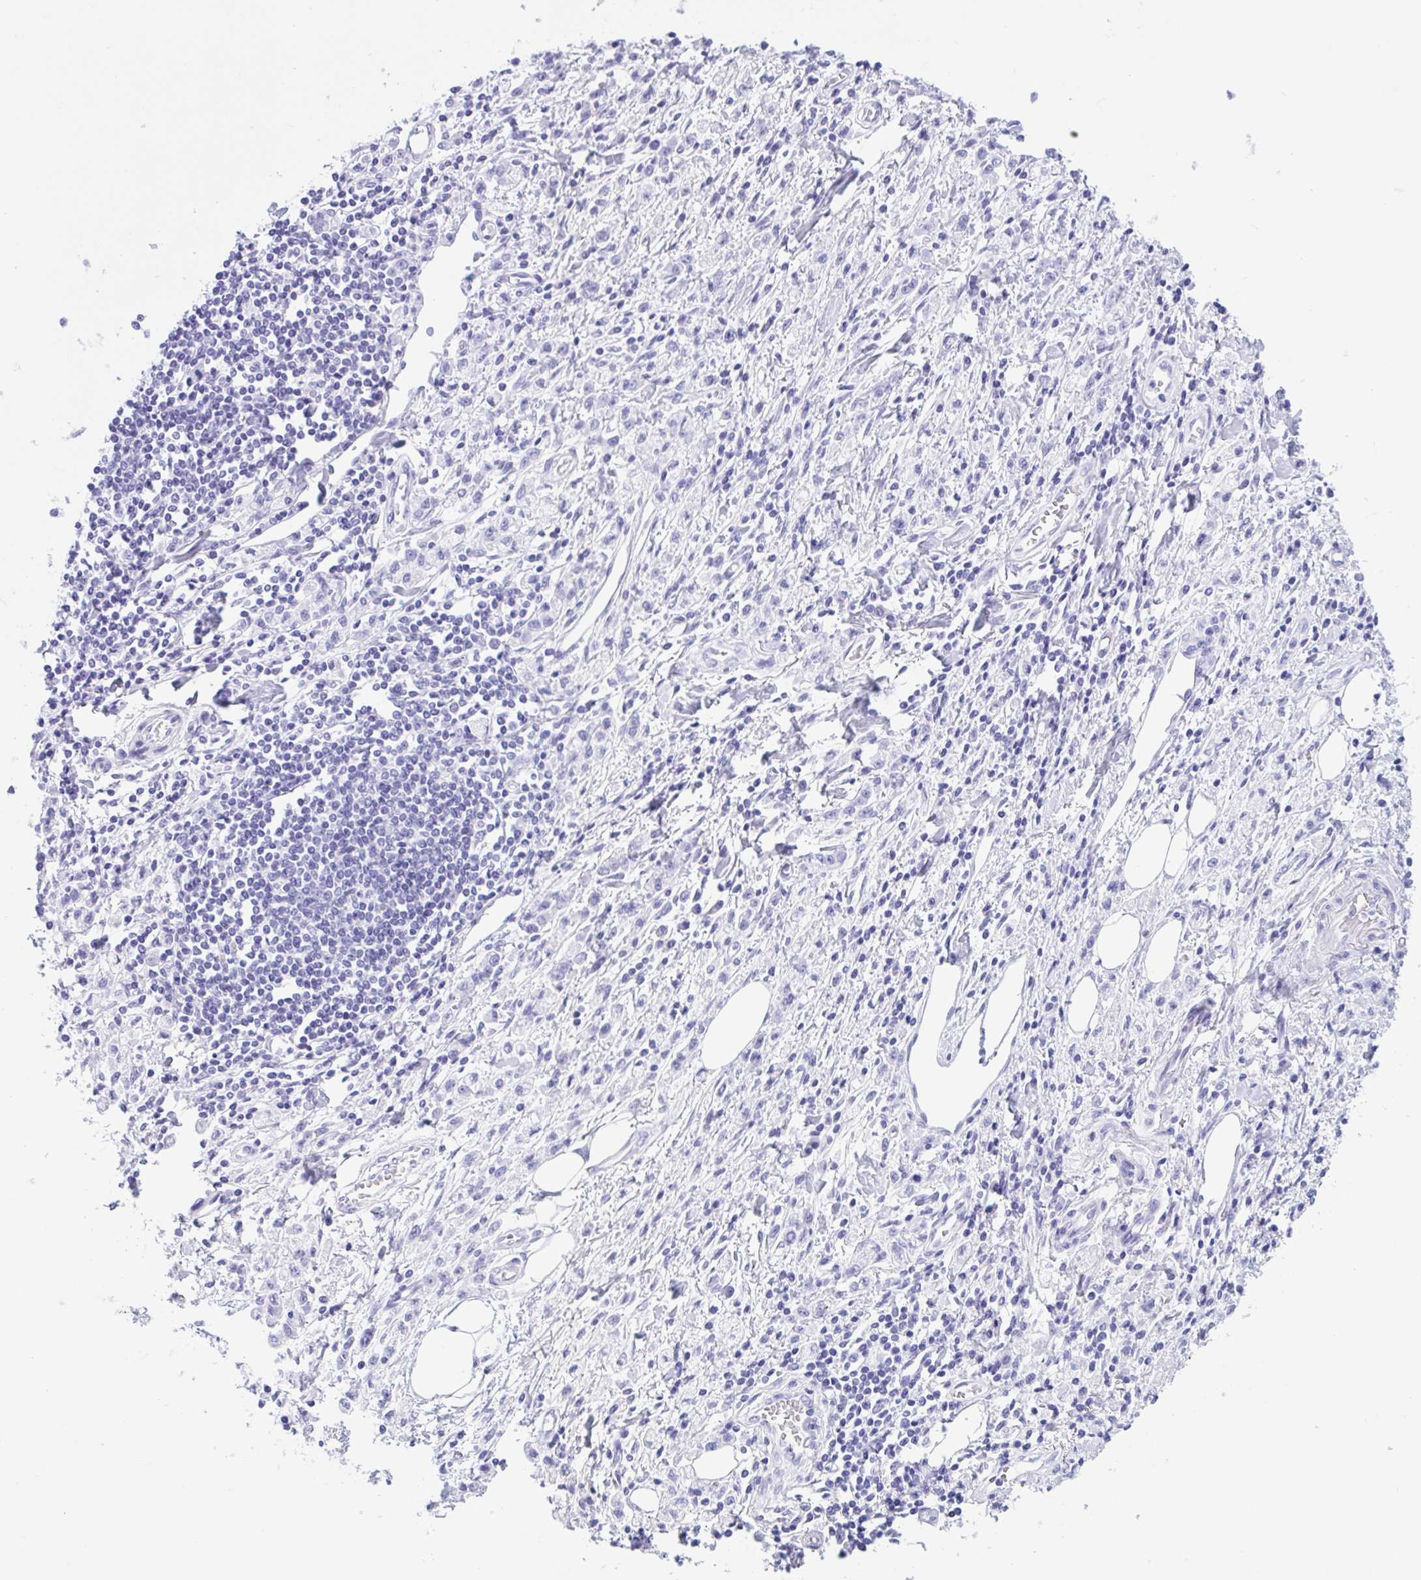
{"staining": {"intensity": "negative", "quantity": "none", "location": "none"}, "tissue": "stomach cancer", "cell_type": "Tumor cells", "image_type": "cancer", "snomed": [{"axis": "morphology", "description": "Adenocarcinoma, NOS"}, {"axis": "topography", "description": "Stomach"}], "caption": "A histopathology image of human stomach adenocarcinoma is negative for staining in tumor cells.", "gene": "IAPP", "patient": {"sex": "male", "age": 77}}